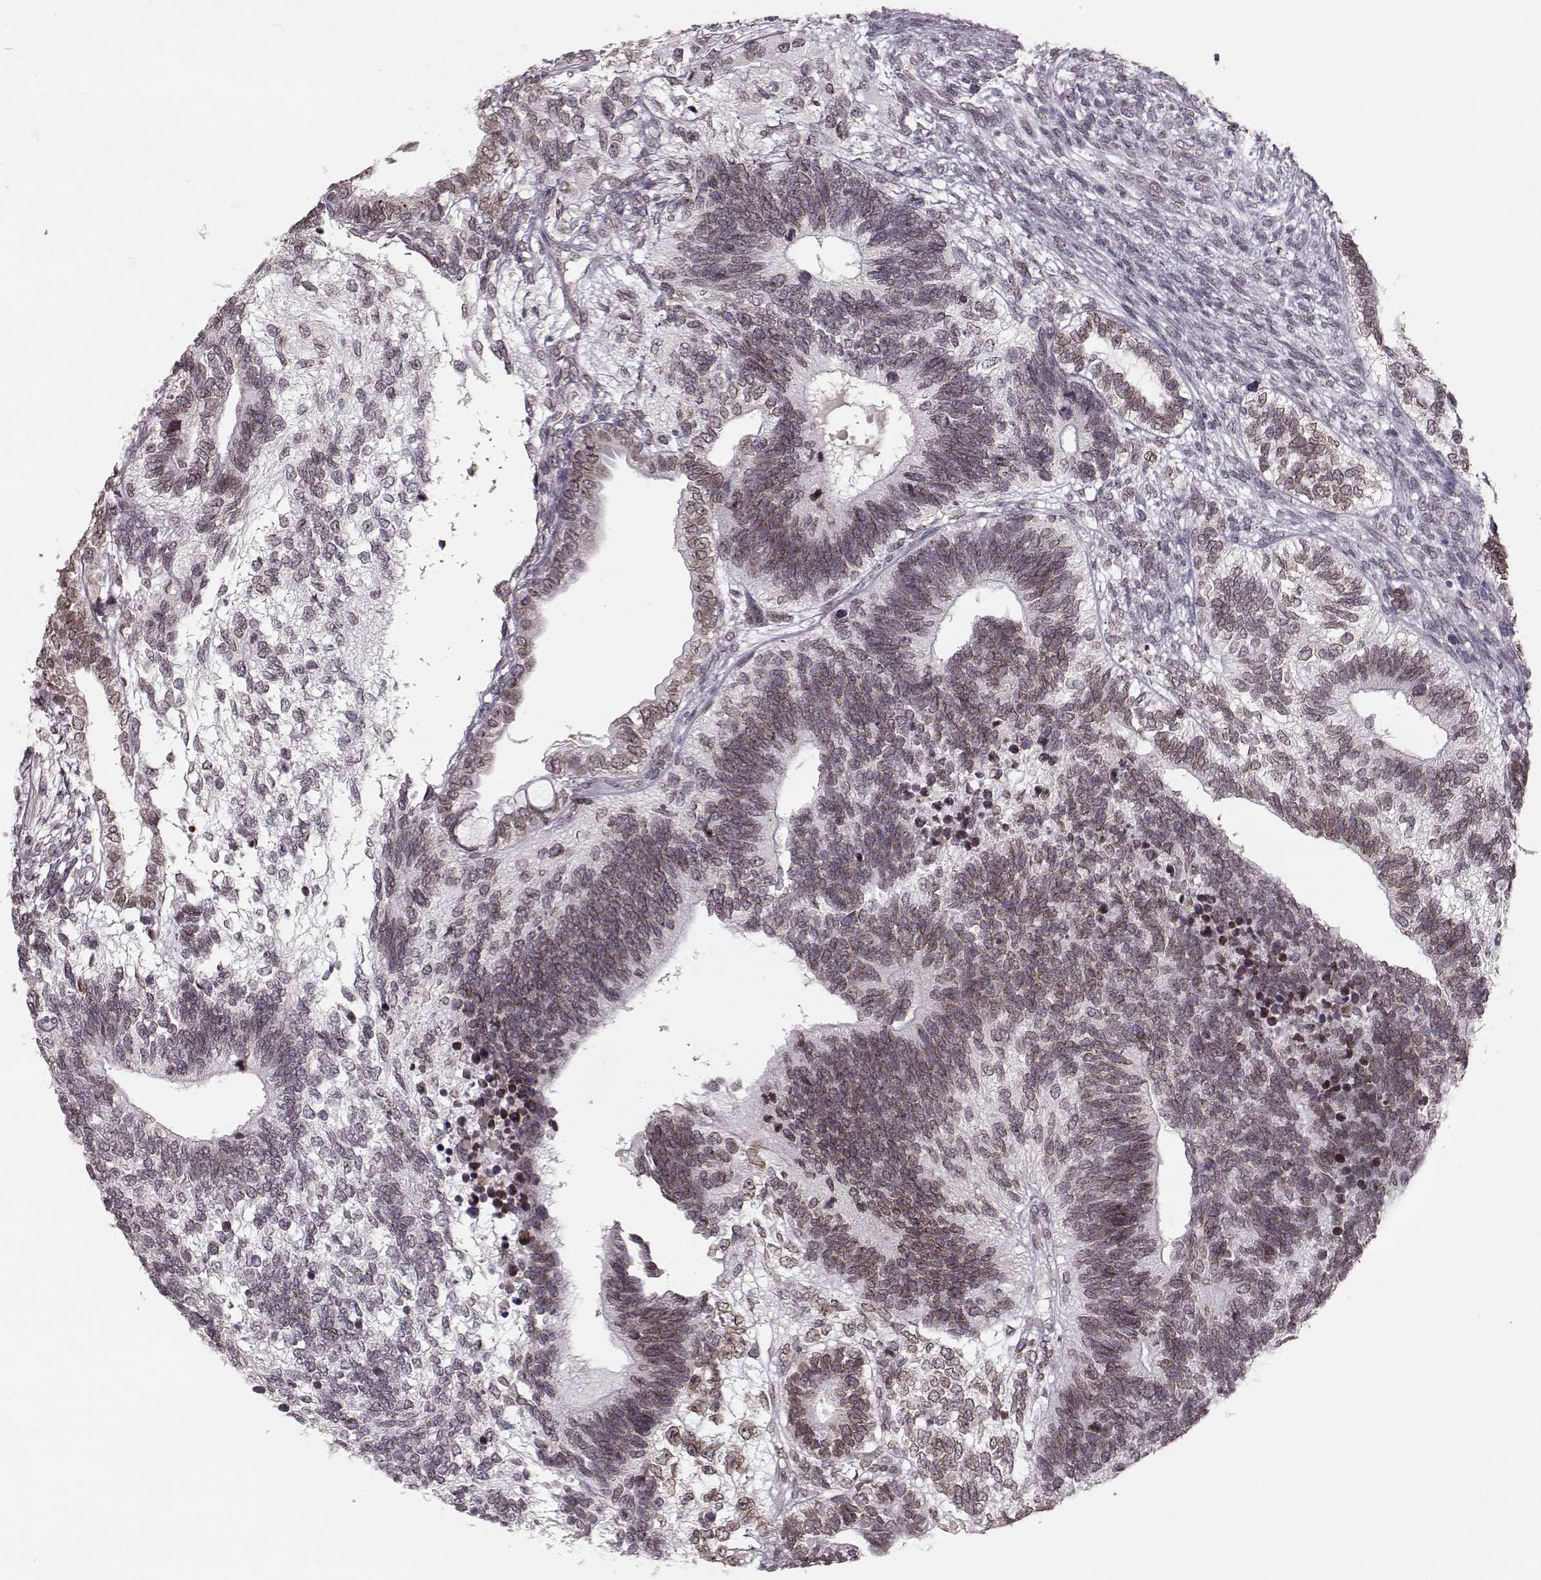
{"staining": {"intensity": "moderate", "quantity": "25%-75%", "location": "cytoplasmic/membranous,nuclear"}, "tissue": "testis cancer", "cell_type": "Tumor cells", "image_type": "cancer", "snomed": [{"axis": "morphology", "description": "Seminoma, NOS"}, {"axis": "morphology", "description": "Carcinoma, Embryonal, NOS"}, {"axis": "topography", "description": "Testis"}], "caption": "Immunohistochemical staining of human testis cancer shows medium levels of moderate cytoplasmic/membranous and nuclear positivity in about 25%-75% of tumor cells.", "gene": "DCAF12", "patient": {"sex": "male", "age": 41}}